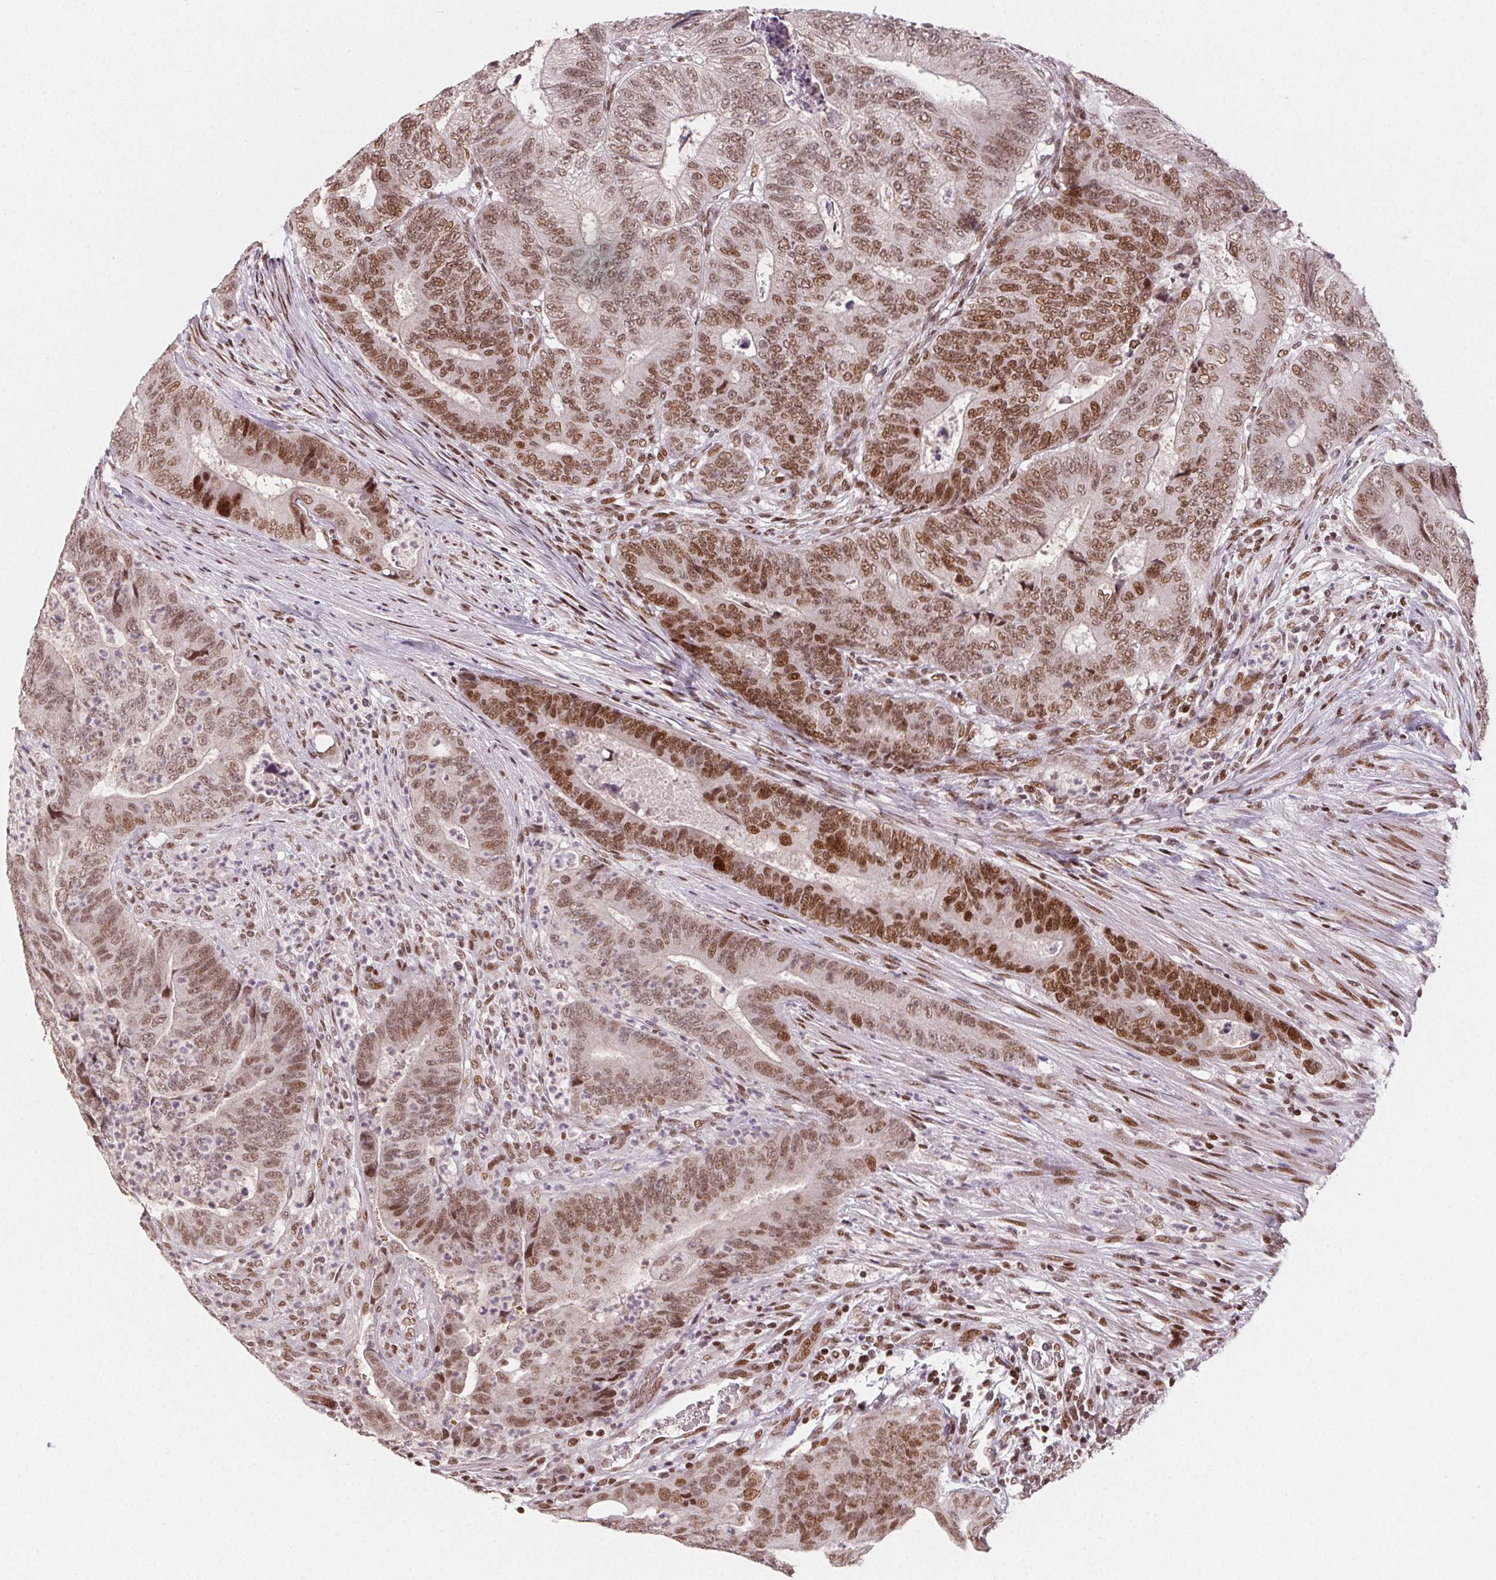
{"staining": {"intensity": "moderate", "quantity": ">75%", "location": "nuclear"}, "tissue": "colorectal cancer", "cell_type": "Tumor cells", "image_type": "cancer", "snomed": [{"axis": "morphology", "description": "Adenocarcinoma, NOS"}, {"axis": "topography", "description": "Colon"}], "caption": "Colorectal adenocarcinoma was stained to show a protein in brown. There is medium levels of moderate nuclear expression in about >75% of tumor cells.", "gene": "KMT2A", "patient": {"sex": "female", "age": 48}}